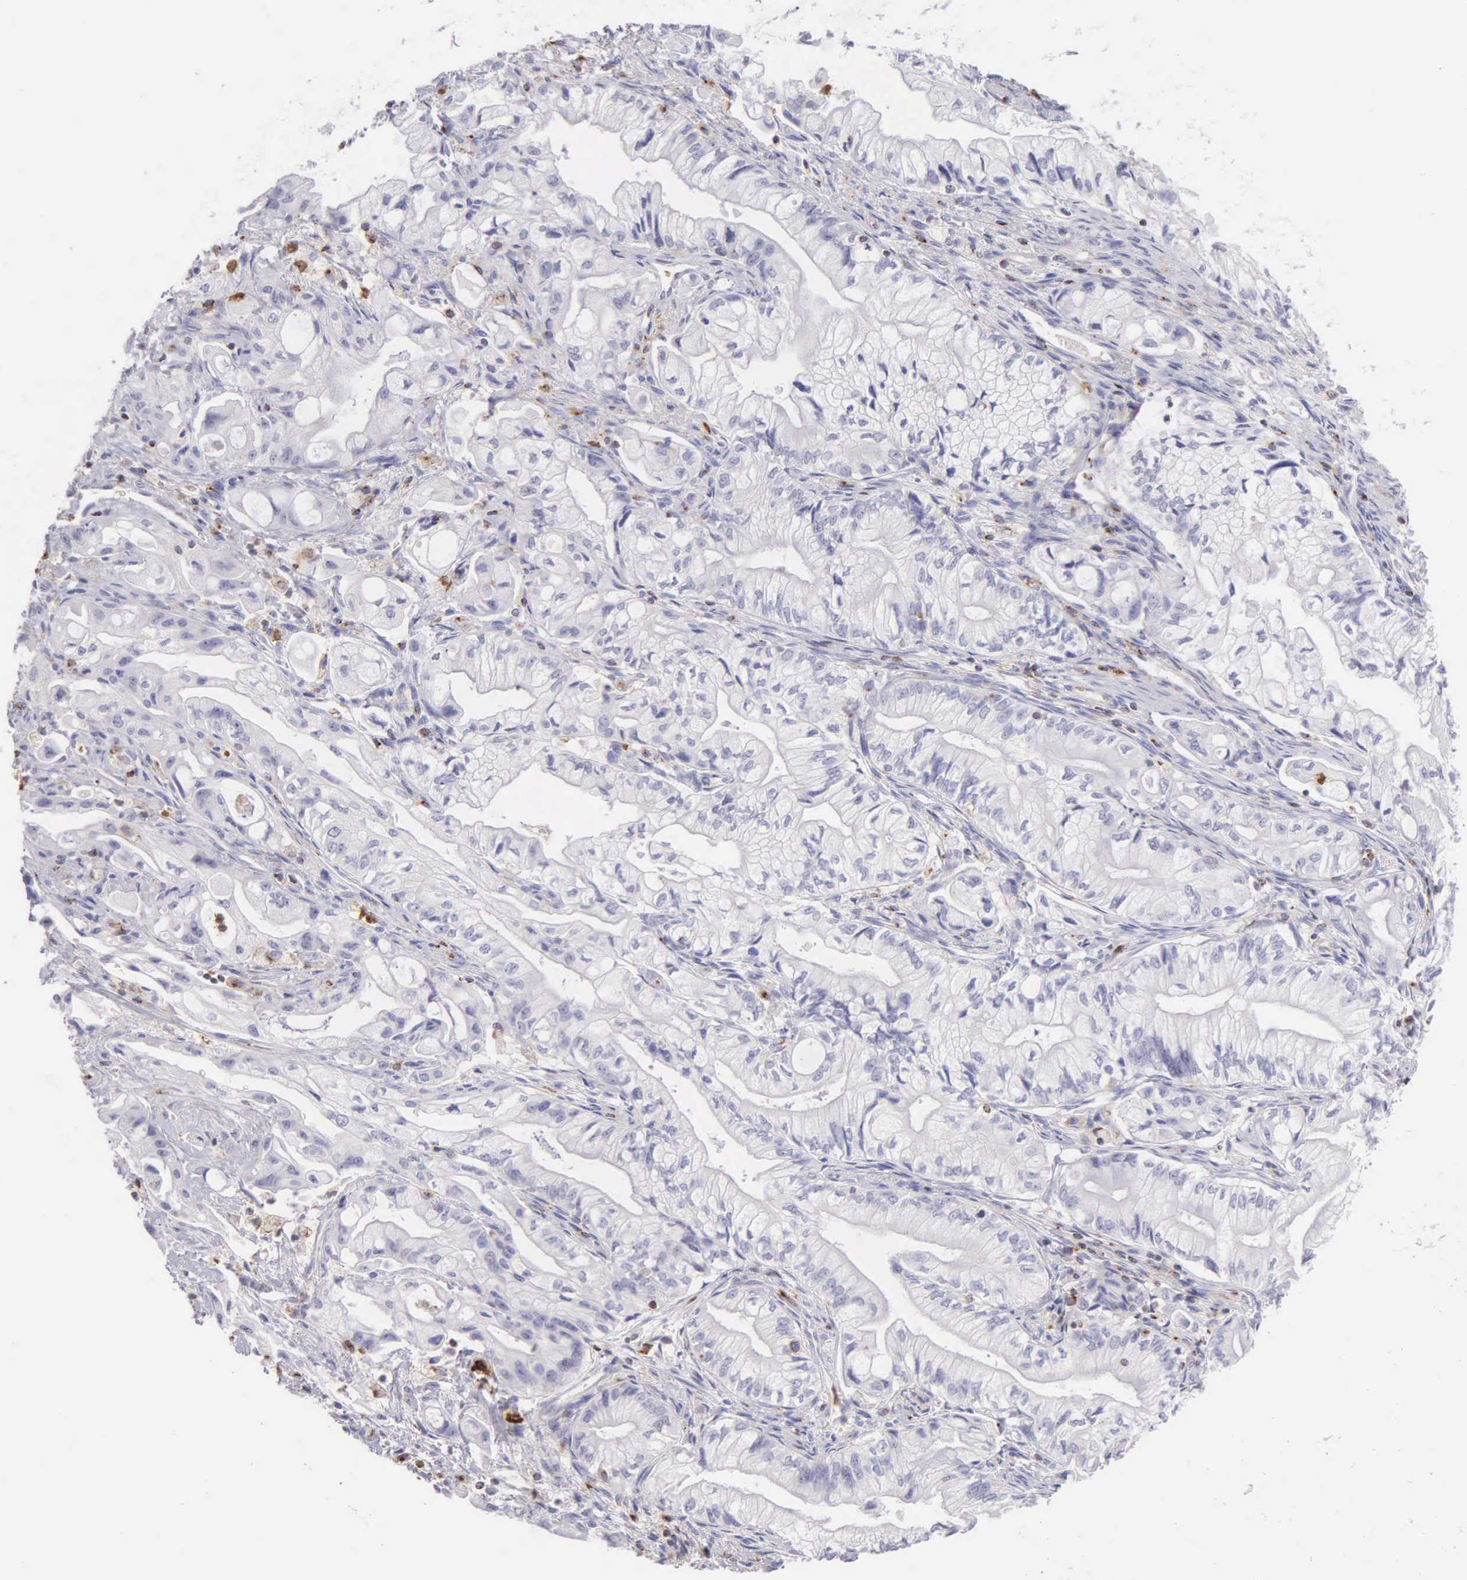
{"staining": {"intensity": "negative", "quantity": "none", "location": "none"}, "tissue": "pancreatic cancer", "cell_type": "Tumor cells", "image_type": "cancer", "snomed": [{"axis": "morphology", "description": "Adenocarcinoma, NOS"}, {"axis": "topography", "description": "Pancreas"}], "caption": "Tumor cells are negative for protein expression in human pancreatic adenocarcinoma.", "gene": "SRGN", "patient": {"sex": "male", "age": 79}}